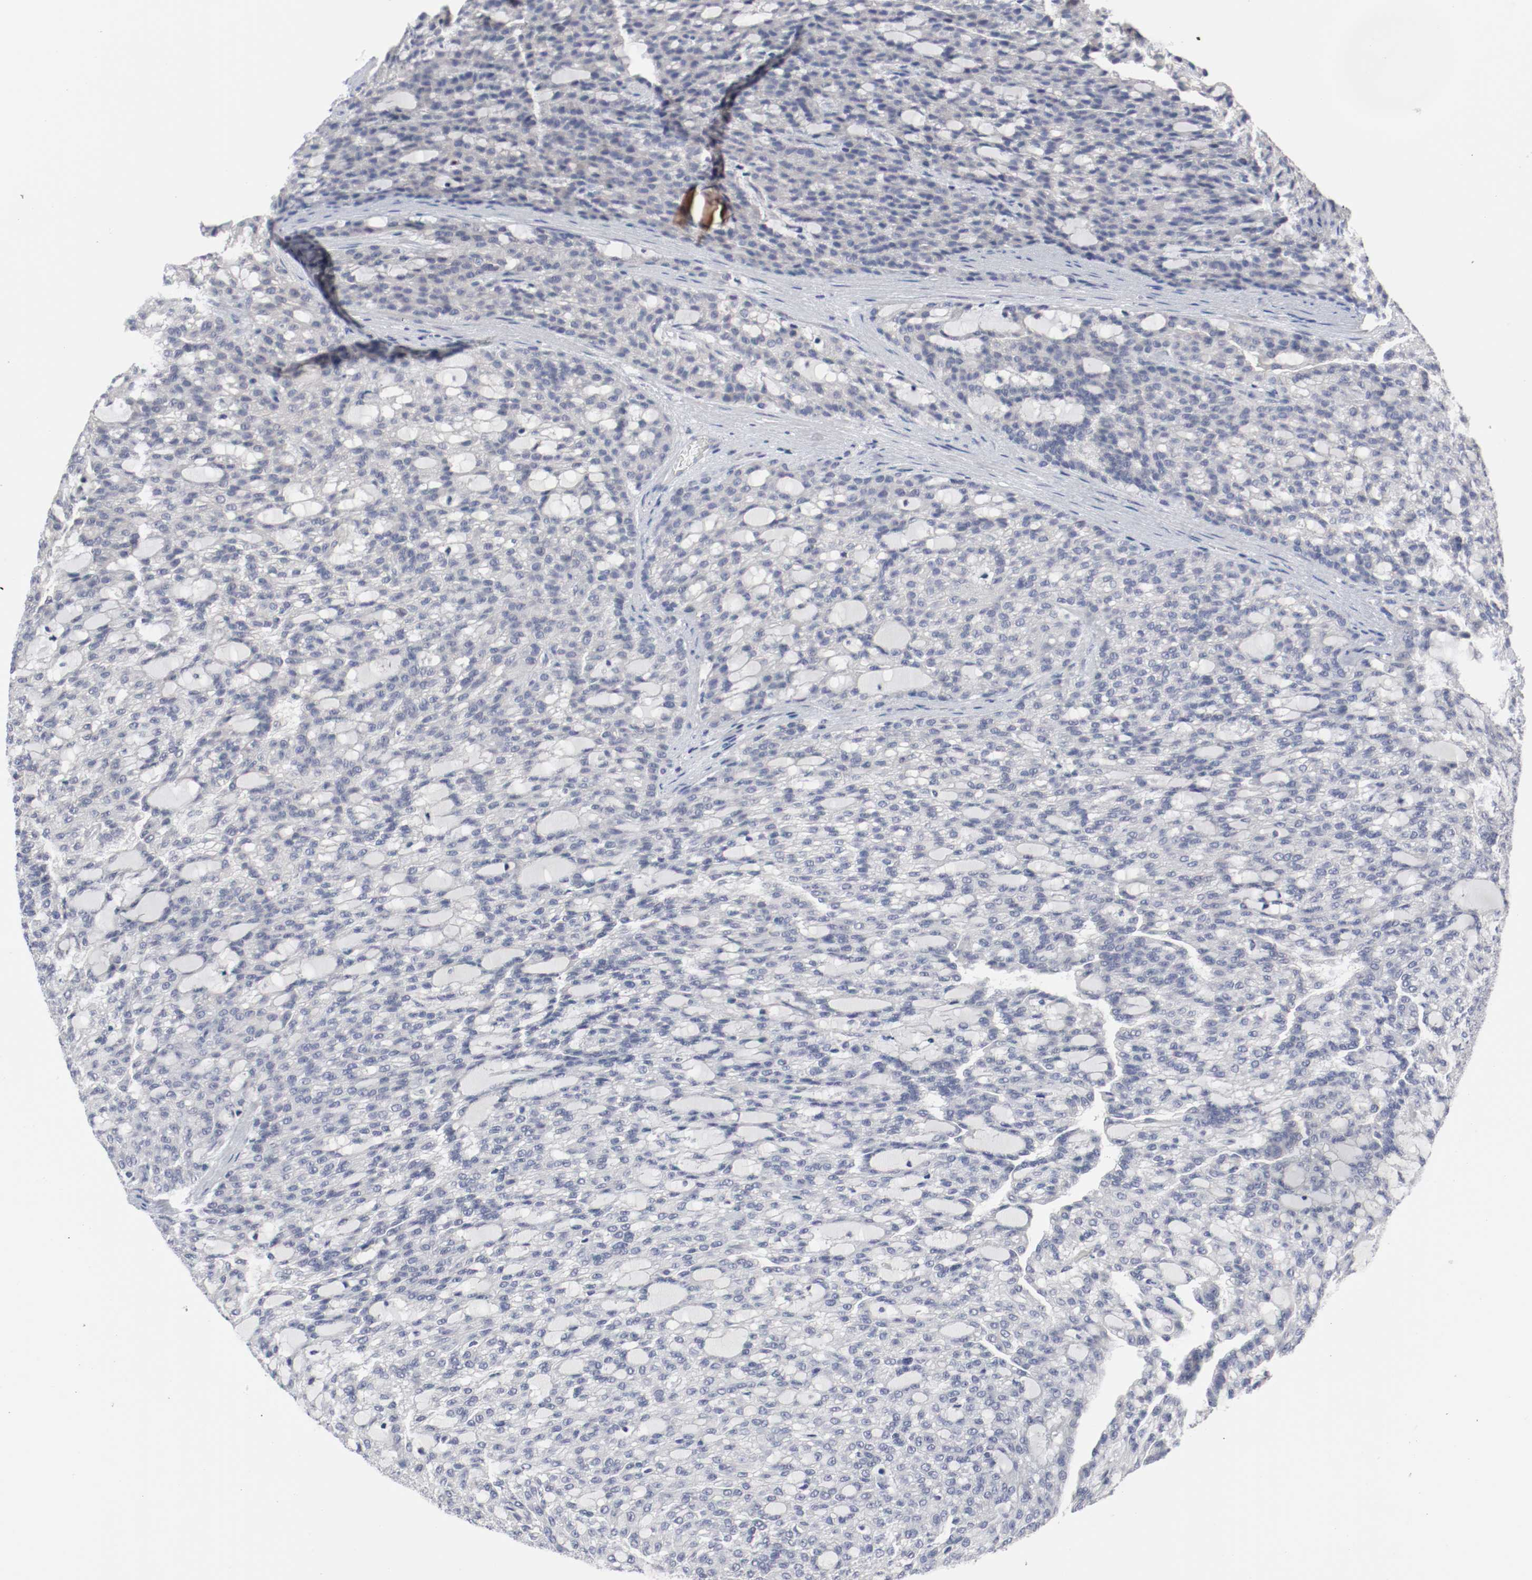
{"staining": {"intensity": "negative", "quantity": "none", "location": "none"}, "tissue": "renal cancer", "cell_type": "Tumor cells", "image_type": "cancer", "snomed": [{"axis": "morphology", "description": "Adenocarcinoma, NOS"}, {"axis": "topography", "description": "Kidney"}], "caption": "Immunohistochemical staining of human renal cancer demonstrates no significant positivity in tumor cells.", "gene": "CEBPE", "patient": {"sex": "male", "age": 63}}